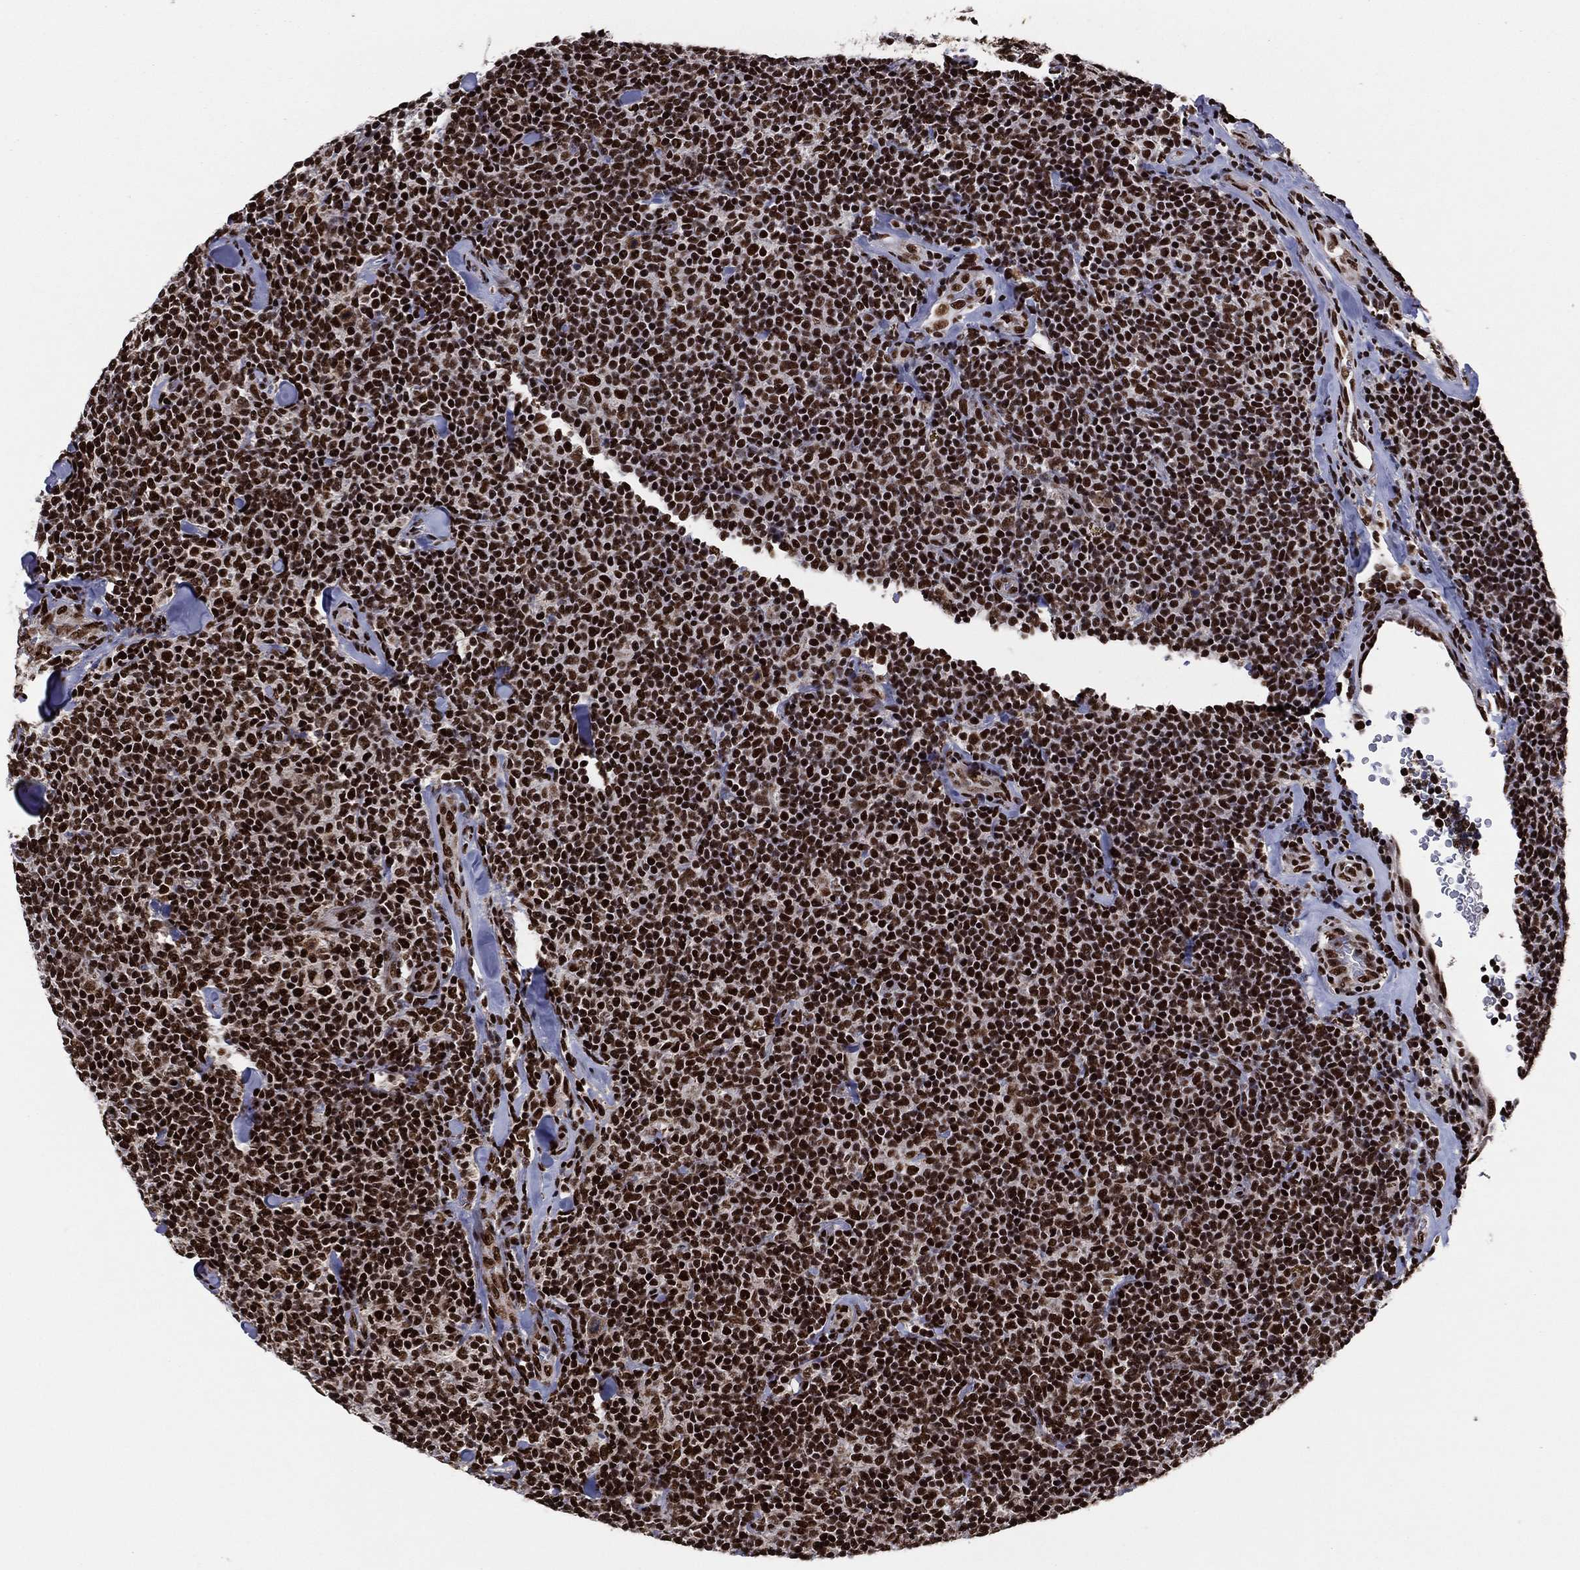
{"staining": {"intensity": "strong", "quantity": ">75%", "location": "nuclear"}, "tissue": "lymphoma", "cell_type": "Tumor cells", "image_type": "cancer", "snomed": [{"axis": "morphology", "description": "Malignant lymphoma, non-Hodgkin's type, Low grade"}, {"axis": "topography", "description": "Lymph node"}], "caption": "Protein staining shows strong nuclear staining in about >75% of tumor cells in malignant lymphoma, non-Hodgkin's type (low-grade).", "gene": "TP53BP1", "patient": {"sex": "female", "age": 56}}